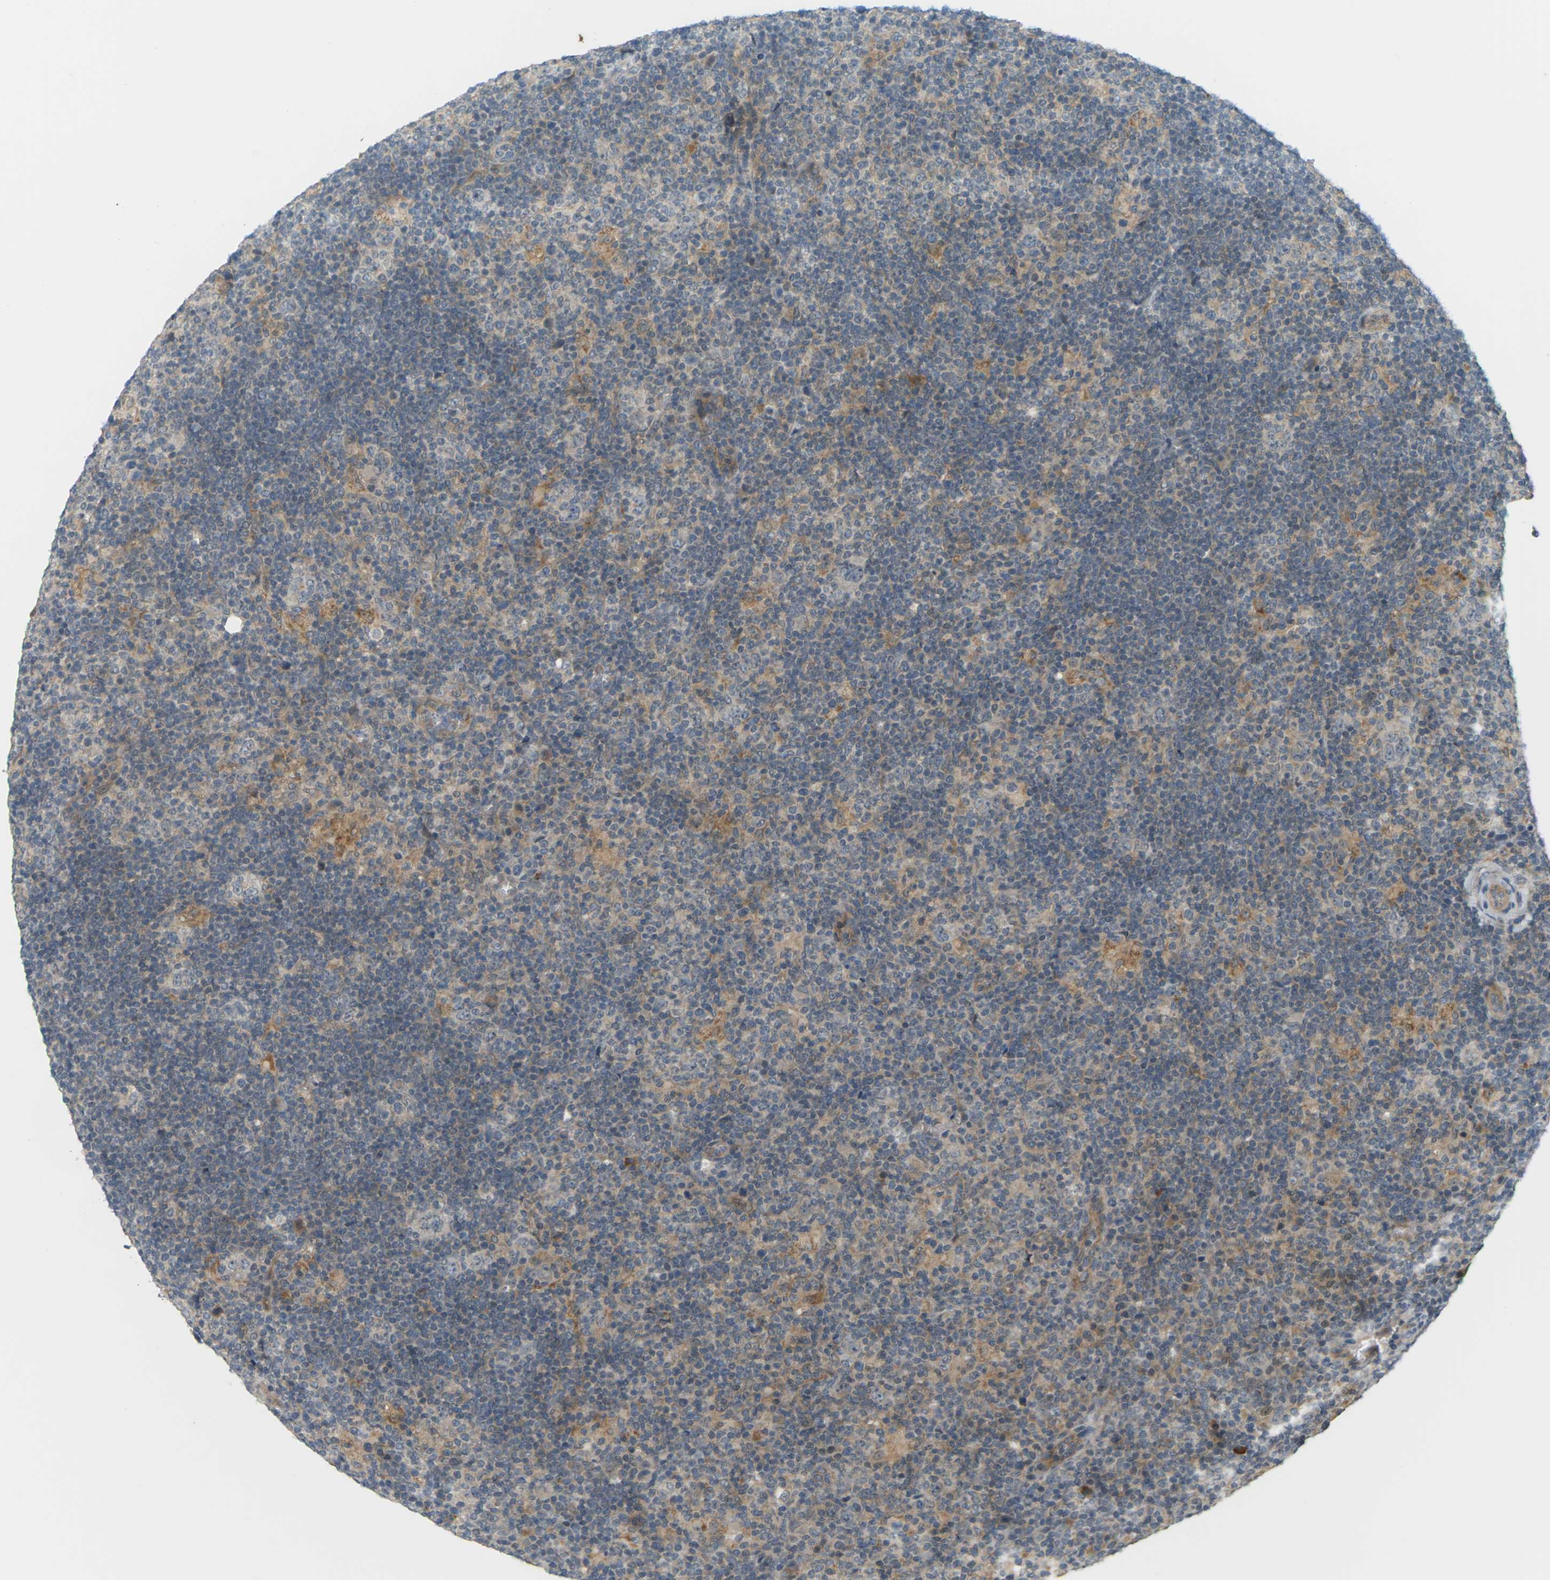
{"staining": {"intensity": "negative", "quantity": "none", "location": "none"}, "tissue": "lymphoma", "cell_type": "Tumor cells", "image_type": "cancer", "snomed": [{"axis": "morphology", "description": "Hodgkin's disease, NOS"}, {"axis": "topography", "description": "Lymph node"}], "caption": "DAB immunohistochemical staining of human Hodgkin's disease demonstrates no significant staining in tumor cells.", "gene": "SOCS6", "patient": {"sex": "female", "age": 57}}